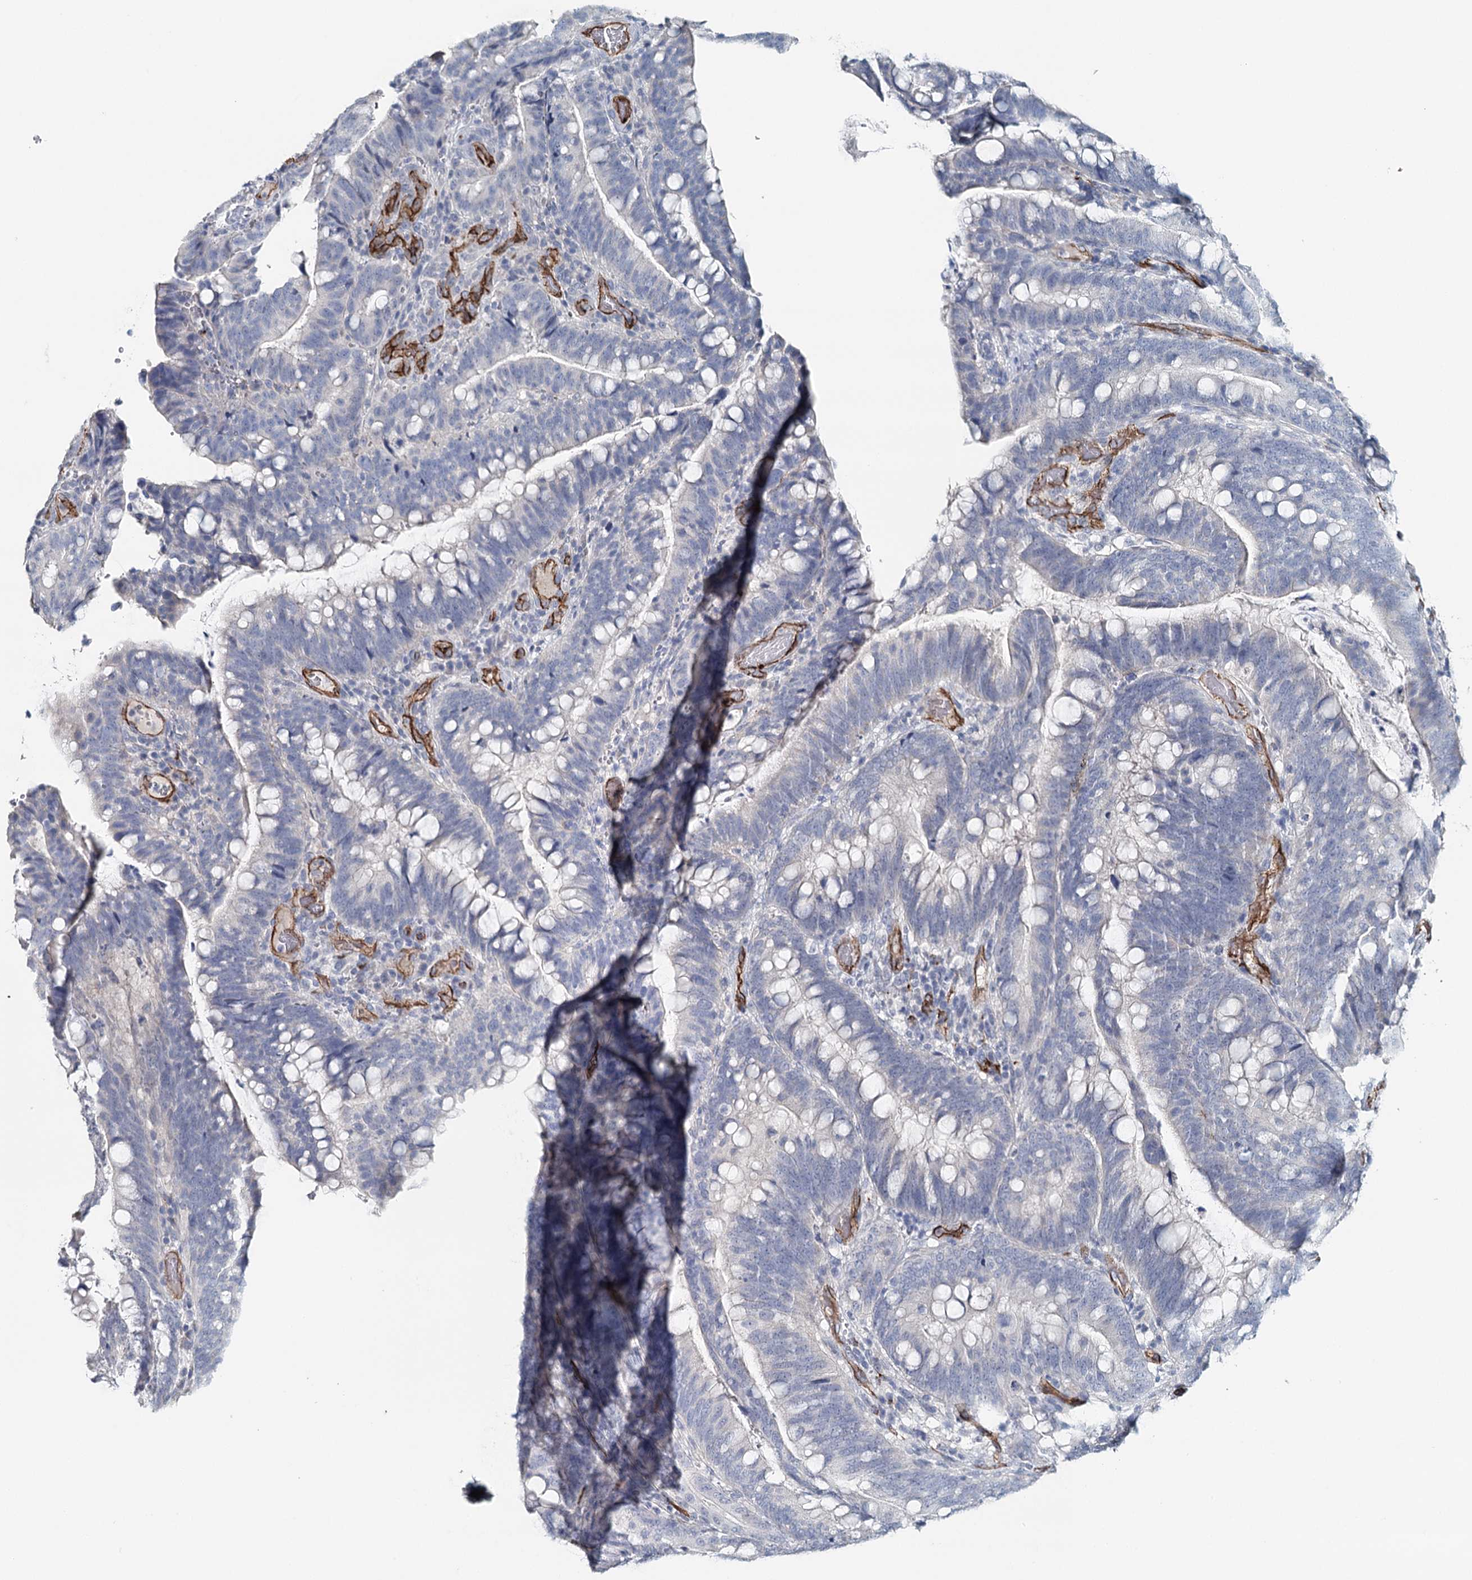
{"staining": {"intensity": "negative", "quantity": "none", "location": "none"}, "tissue": "colorectal cancer", "cell_type": "Tumor cells", "image_type": "cancer", "snomed": [{"axis": "morphology", "description": "Adenocarcinoma, NOS"}, {"axis": "topography", "description": "Colon"}], "caption": "Tumor cells are negative for brown protein staining in colorectal cancer (adenocarcinoma). (DAB IHC with hematoxylin counter stain).", "gene": "SYNPO", "patient": {"sex": "female", "age": 66}}